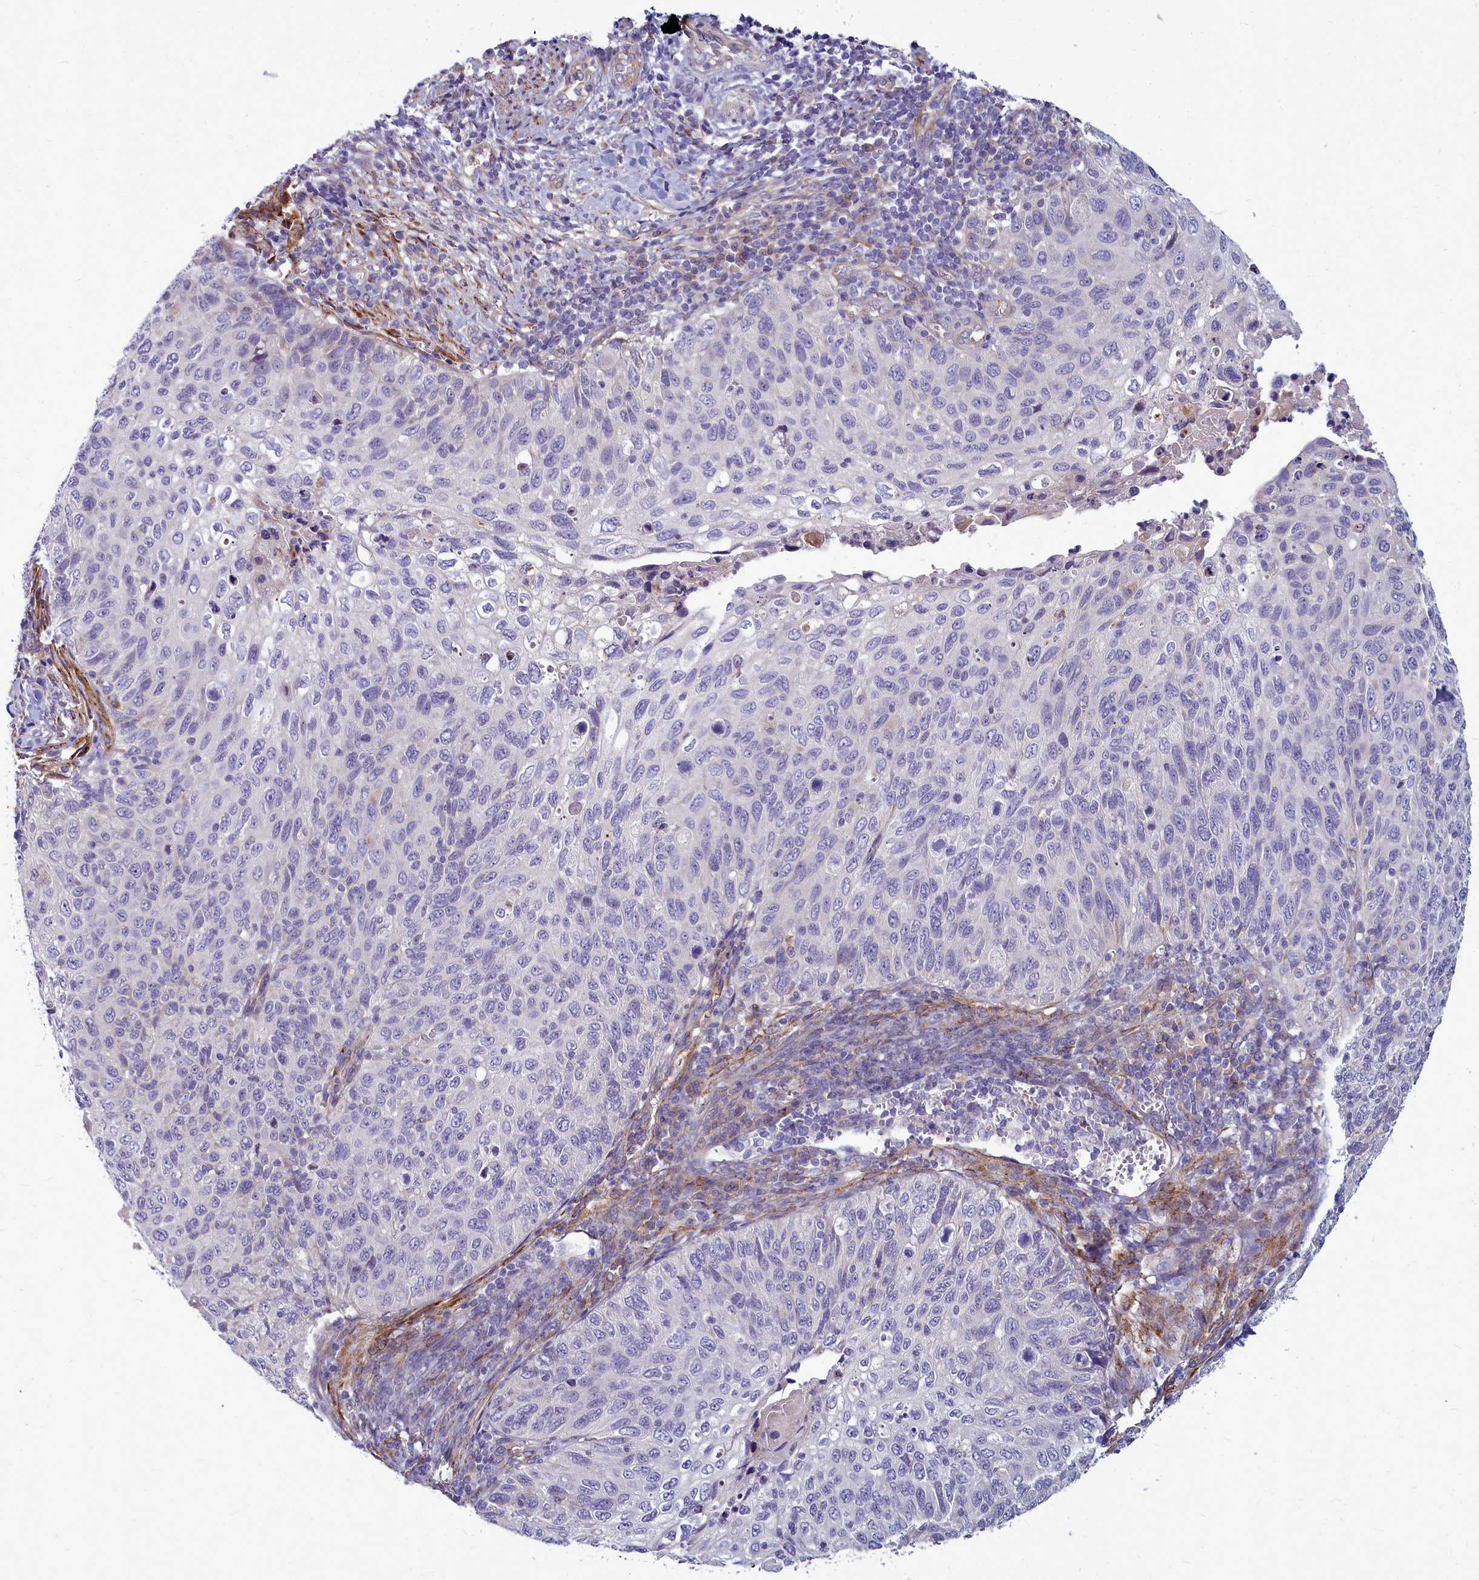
{"staining": {"intensity": "negative", "quantity": "none", "location": "none"}, "tissue": "cervical cancer", "cell_type": "Tumor cells", "image_type": "cancer", "snomed": [{"axis": "morphology", "description": "Squamous cell carcinoma, NOS"}, {"axis": "topography", "description": "Cervix"}], "caption": "Tumor cells are negative for brown protein staining in cervical cancer (squamous cell carcinoma).", "gene": "SMPD4", "patient": {"sex": "female", "age": 70}}